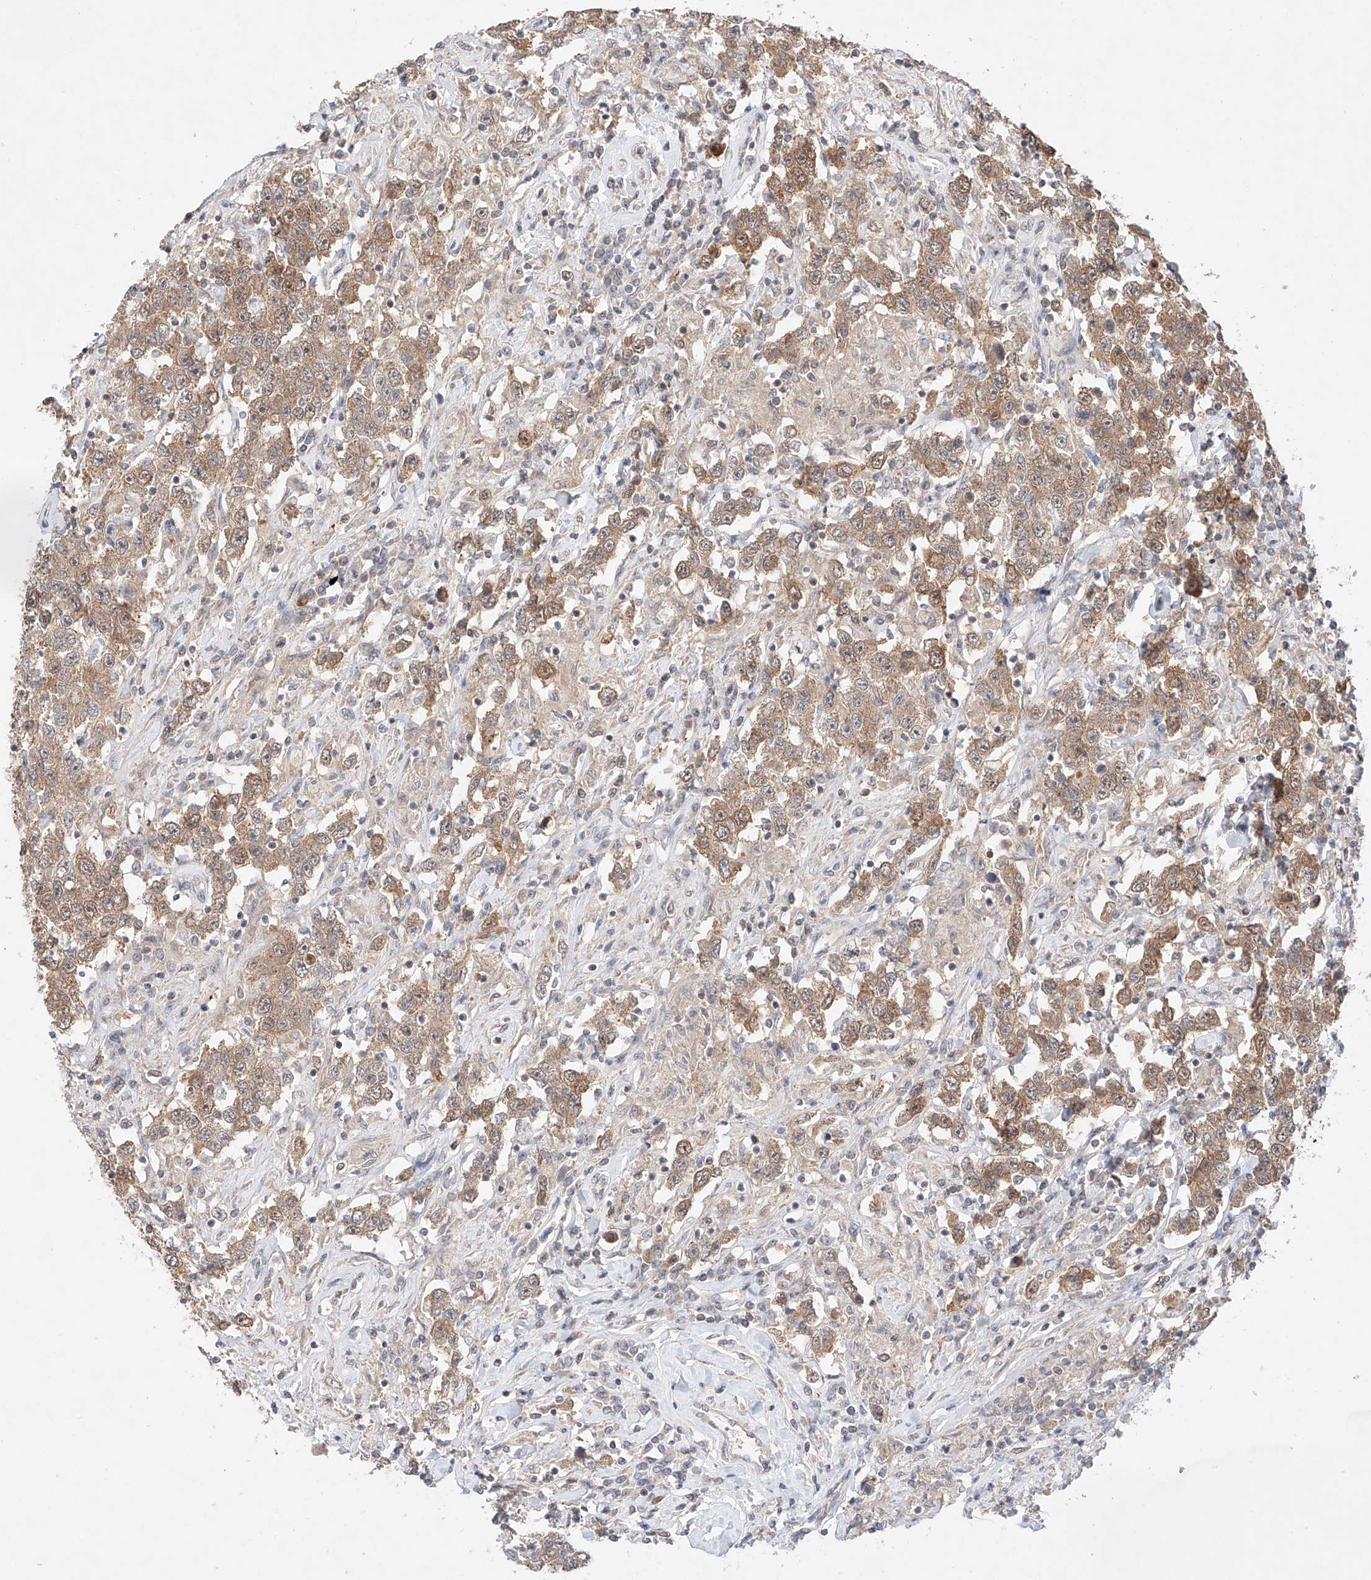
{"staining": {"intensity": "weak", "quantity": ">75%", "location": "cytoplasmic/membranous"}, "tissue": "testis cancer", "cell_type": "Tumor cells", "image_type": "cancer", "snomed": [{"axis": "morphology", "description": "Seminoma, NOS"}, {"axis": "topography", "description": "Testis"}], "caption": "Testis seminoma tissue shows weak cytoplasmic/membranous positivity in about >75% of tumor cells (DAB (3,3'-diaminobenzidine) = brown stain, brightfield microscopy at high magnification).", "gene": "TSR2", "patient": {"sex": "male", "age": 41}}